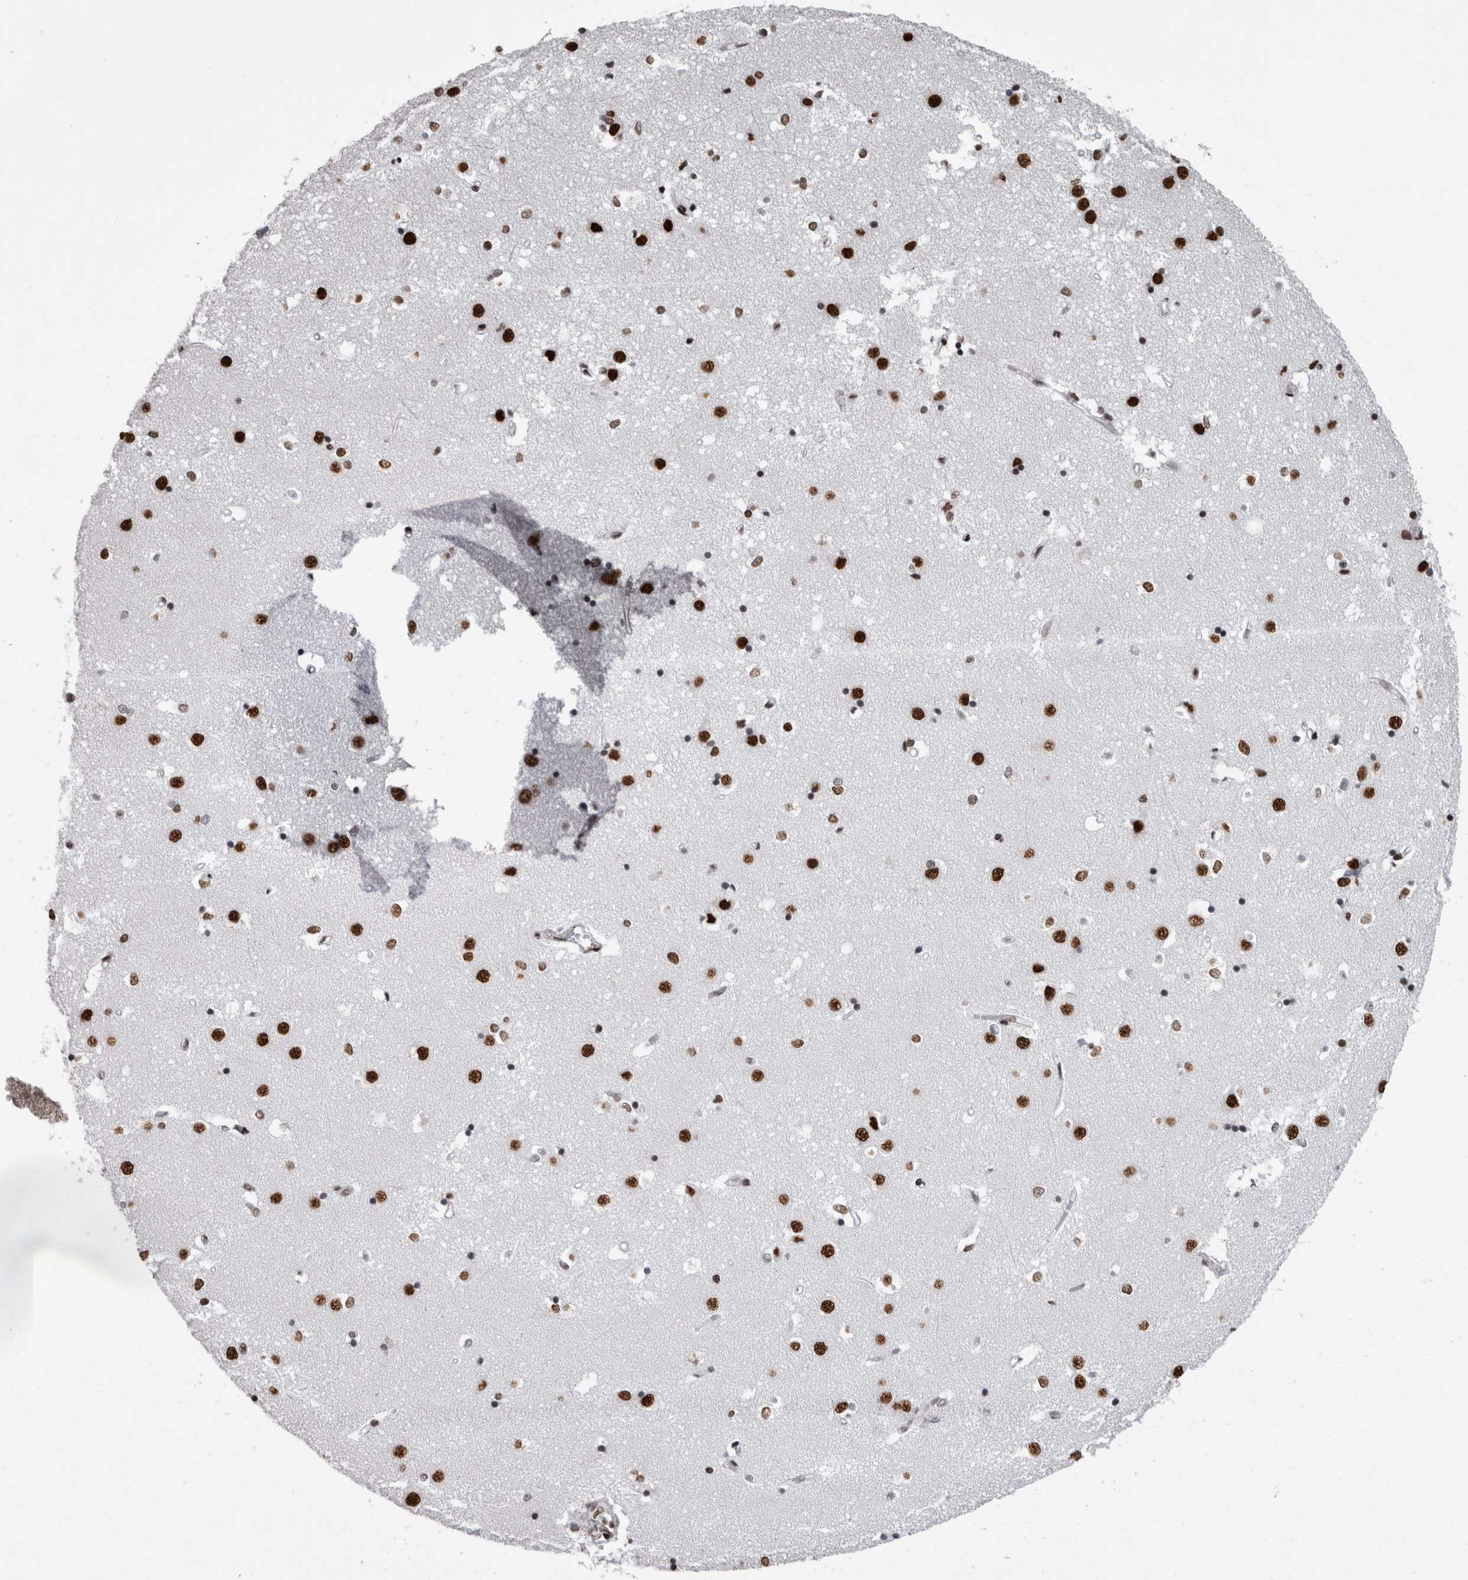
{"staining": {"intensity": "strong", "quantity": ">75%", "location": "nuclear"}, "tissue": "caudate", "cell_type": "Glial cells", "image_type": "normal", "snomed": [{"axis": "morphology", "description": "Normal tissue, NOS"}, {"axis": "topography", "description": "Lateral ventricle wall"}], "caption": "High-magnification brightfield microscopy of benign caudate stained with DAB (brown) and counterstained with hematoxylin (blue). glial cells exhibit strong nuclear staining is seen in about>75% of cells.", "gene": "HNRNPM", "patient": {"sex": "male", "age": 45}}